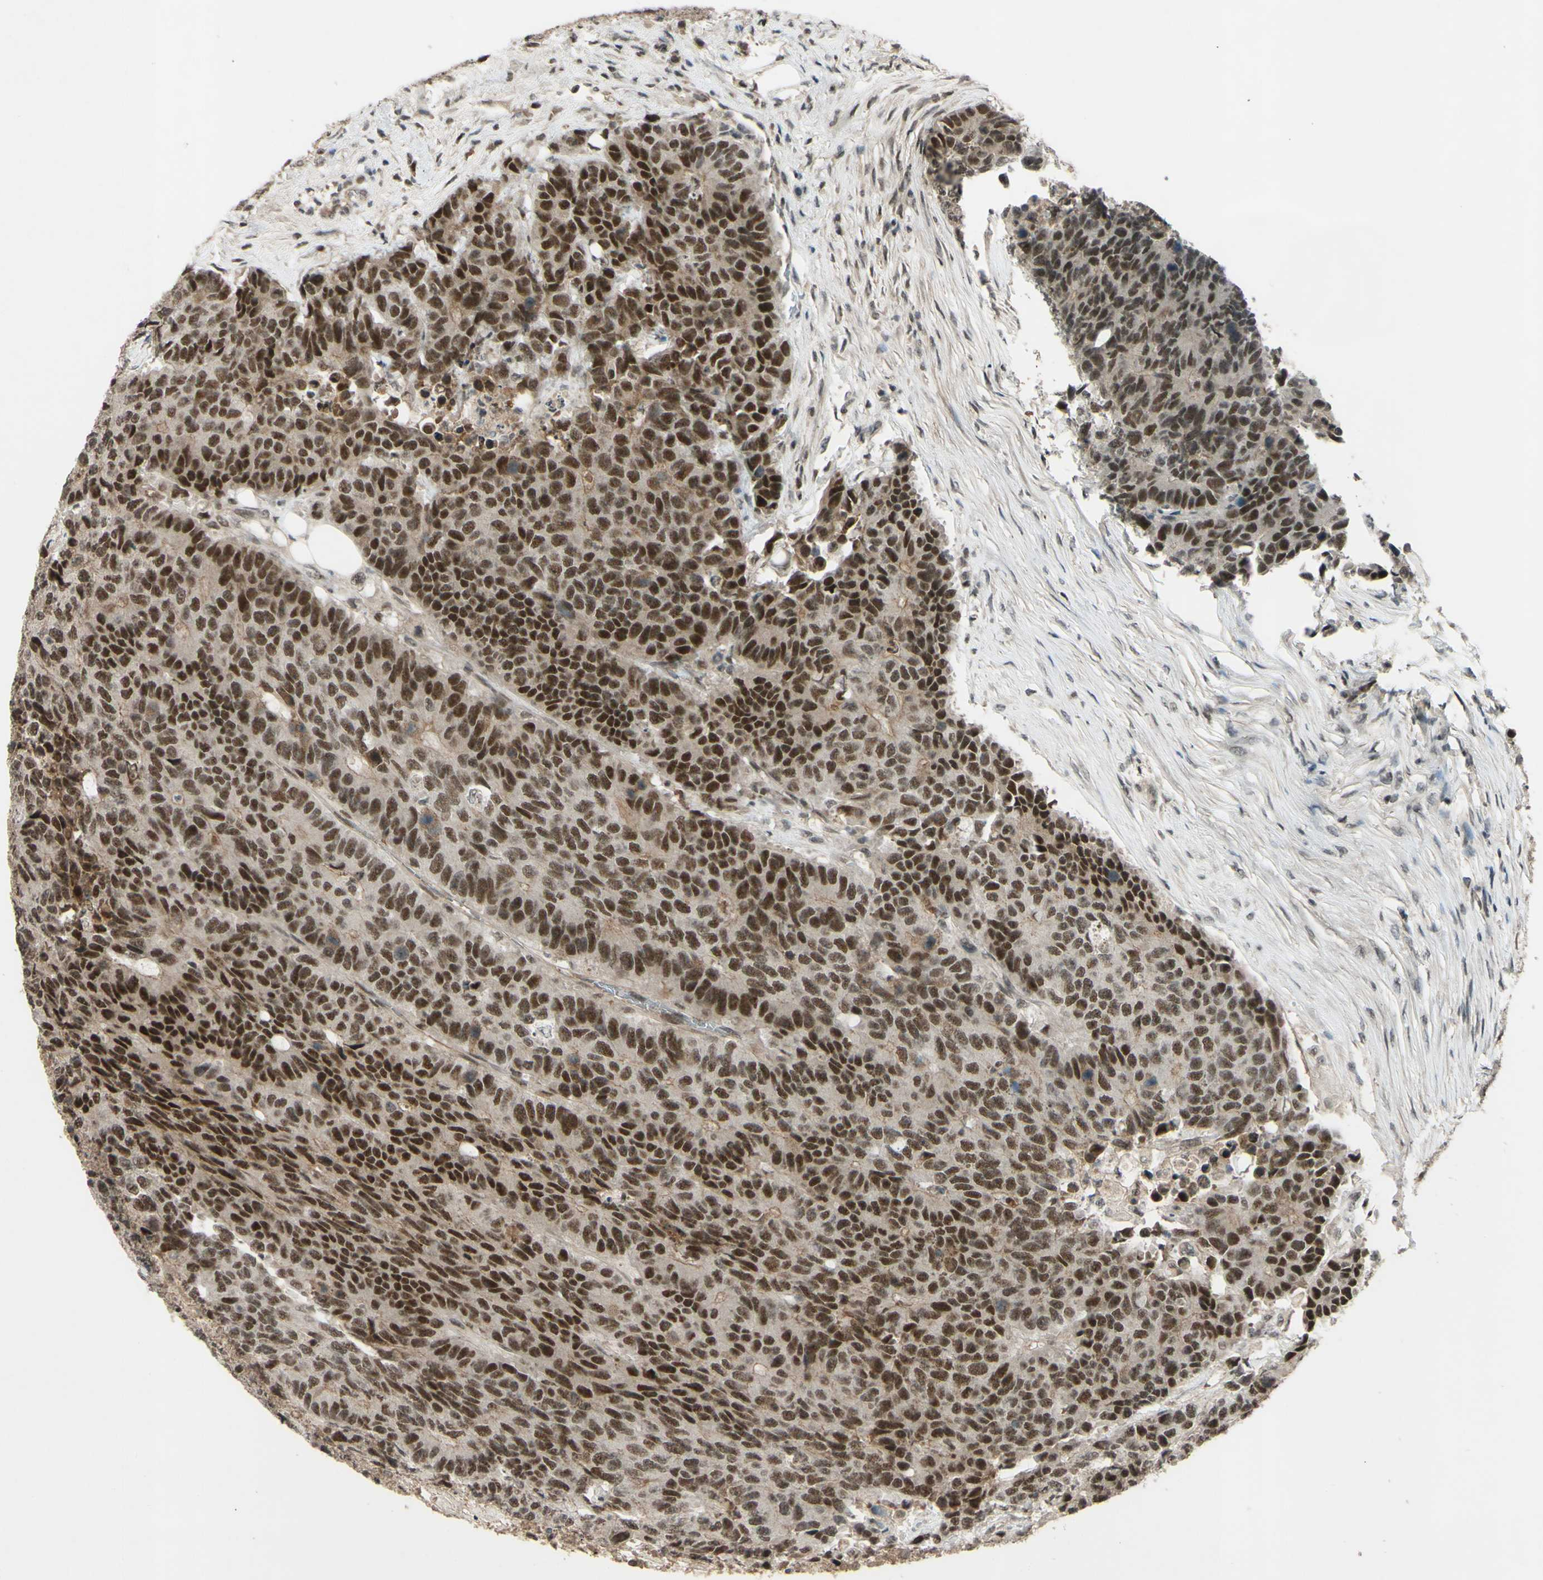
{"staining": {"intensity": "moderate", "quantity": ">75%", "location": "nuclear"}, "tissue": "colorectal cancer", "cell_type": "Tumor cells", "image_type": "cancer", "snomed": [{"axis": "morphology", "description": "Adenocarcinoma, NOS"}, {"axis": "topography", "description": "Colon"}], "caption": "There is medium levels of moderate nuclear staining in tumor cells of adenocarcinoma (colorectal), as demonstrated by immunohistochemical staining (brown color).", "gene": "SNW1", "patient": {"sex": "female", "age": 86}}